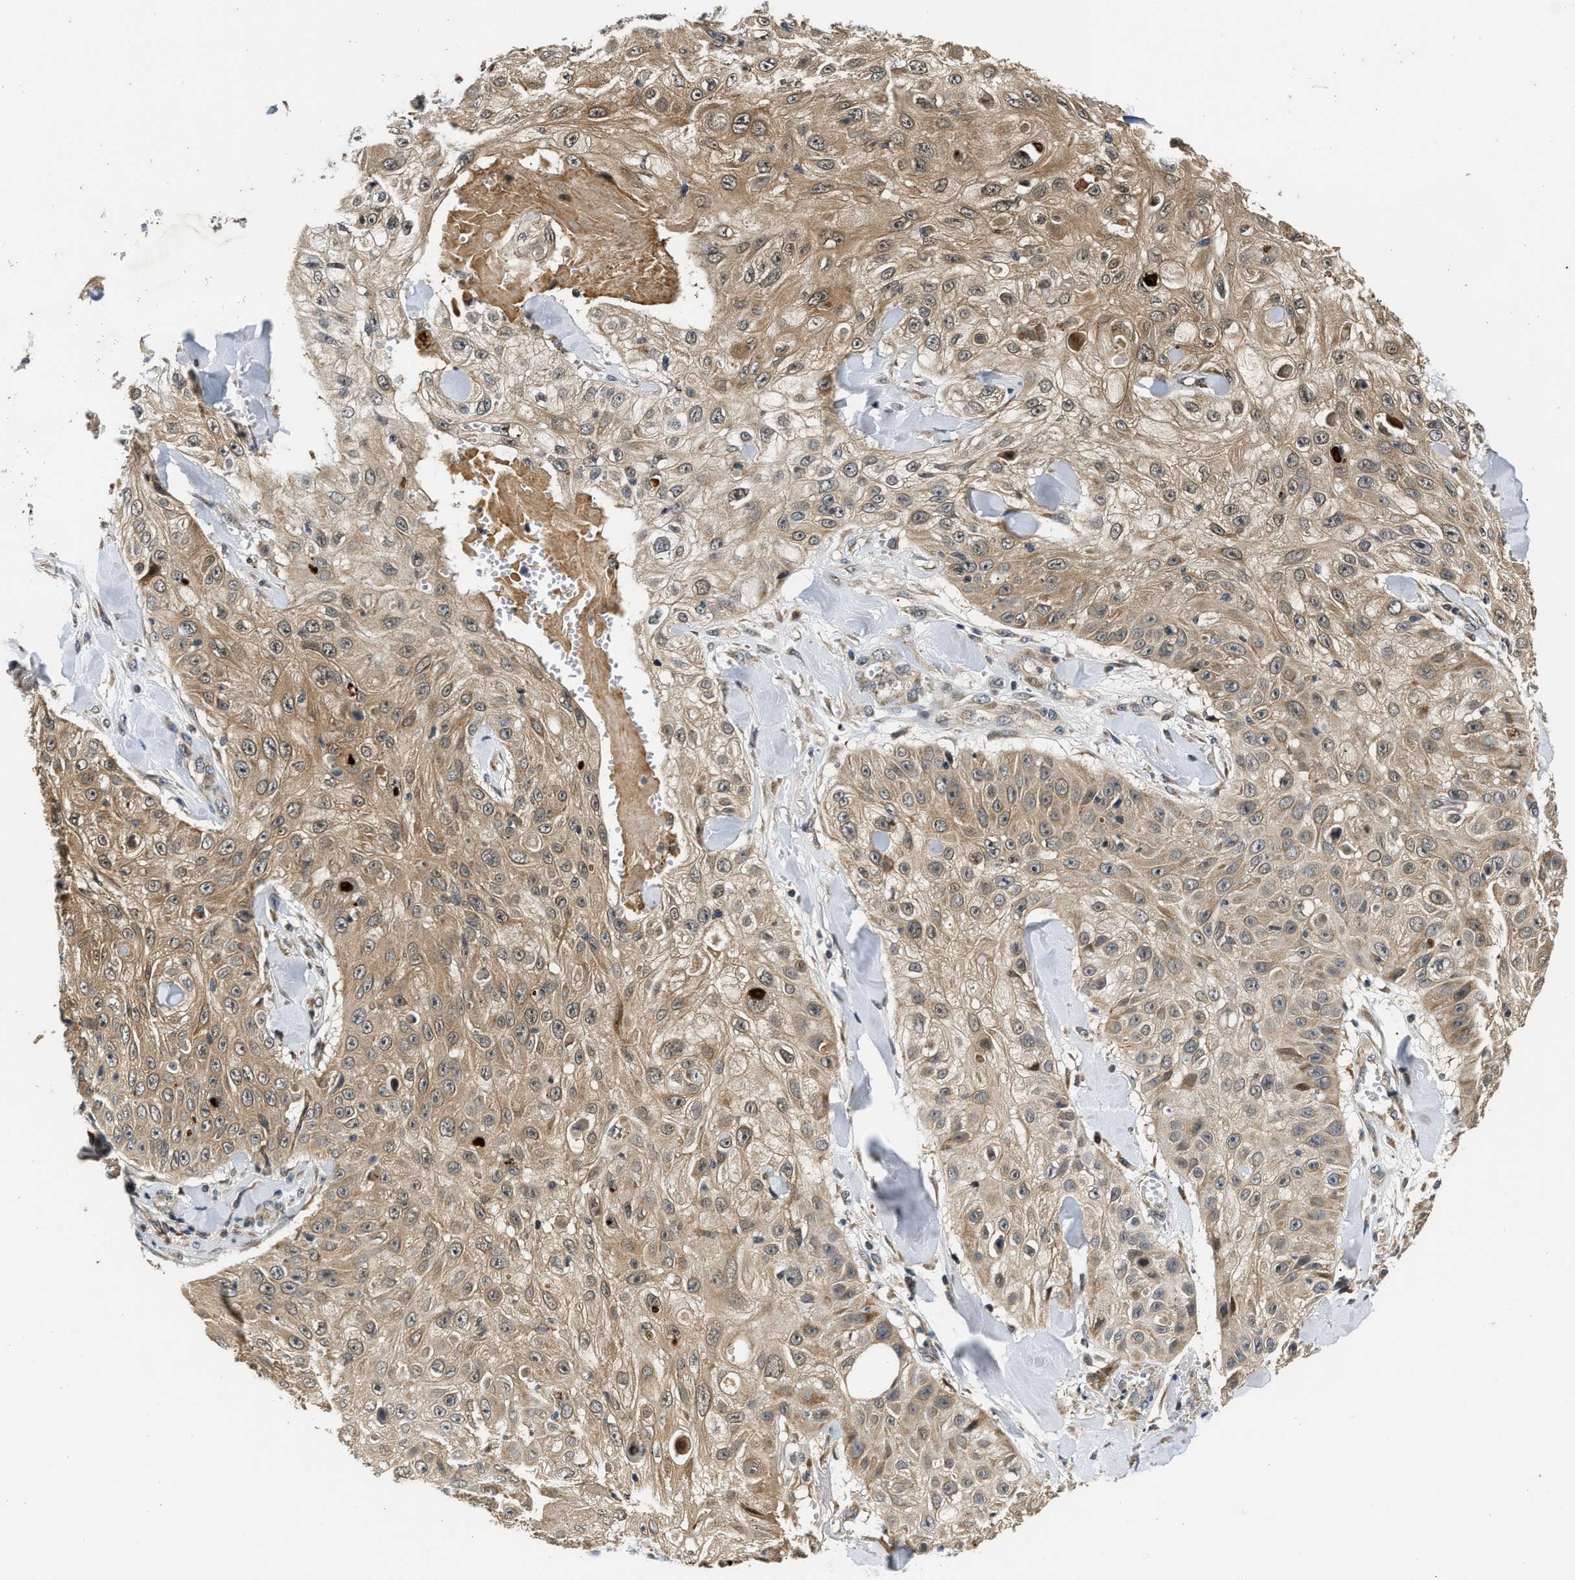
{"staining": {"intensity": "moderate", "quantity": ">75%", "location": "cytoplasmic/membranous"}, "tissue": "skin cancer", "cell_type": "Tumor cells", "image_type": "cancer", "snomed": [{"axis": "morphology", "description": "Squamous cell carcinoma, NOS"}, {"axis": "topography", "description": "Skin"}], "caption": "Immunohistochemistry (IHC) micrograph of neoplastic tissue: human skin cancer stained using IHC shows medium levels of moderate protein expression localized specifically in the cytoplasmic/membranous of tumor cells, appearing as a cytoplasmic/membranous brown color.", "gene": "EXTL2", "patient": {"sex": "male", "age": 86}}